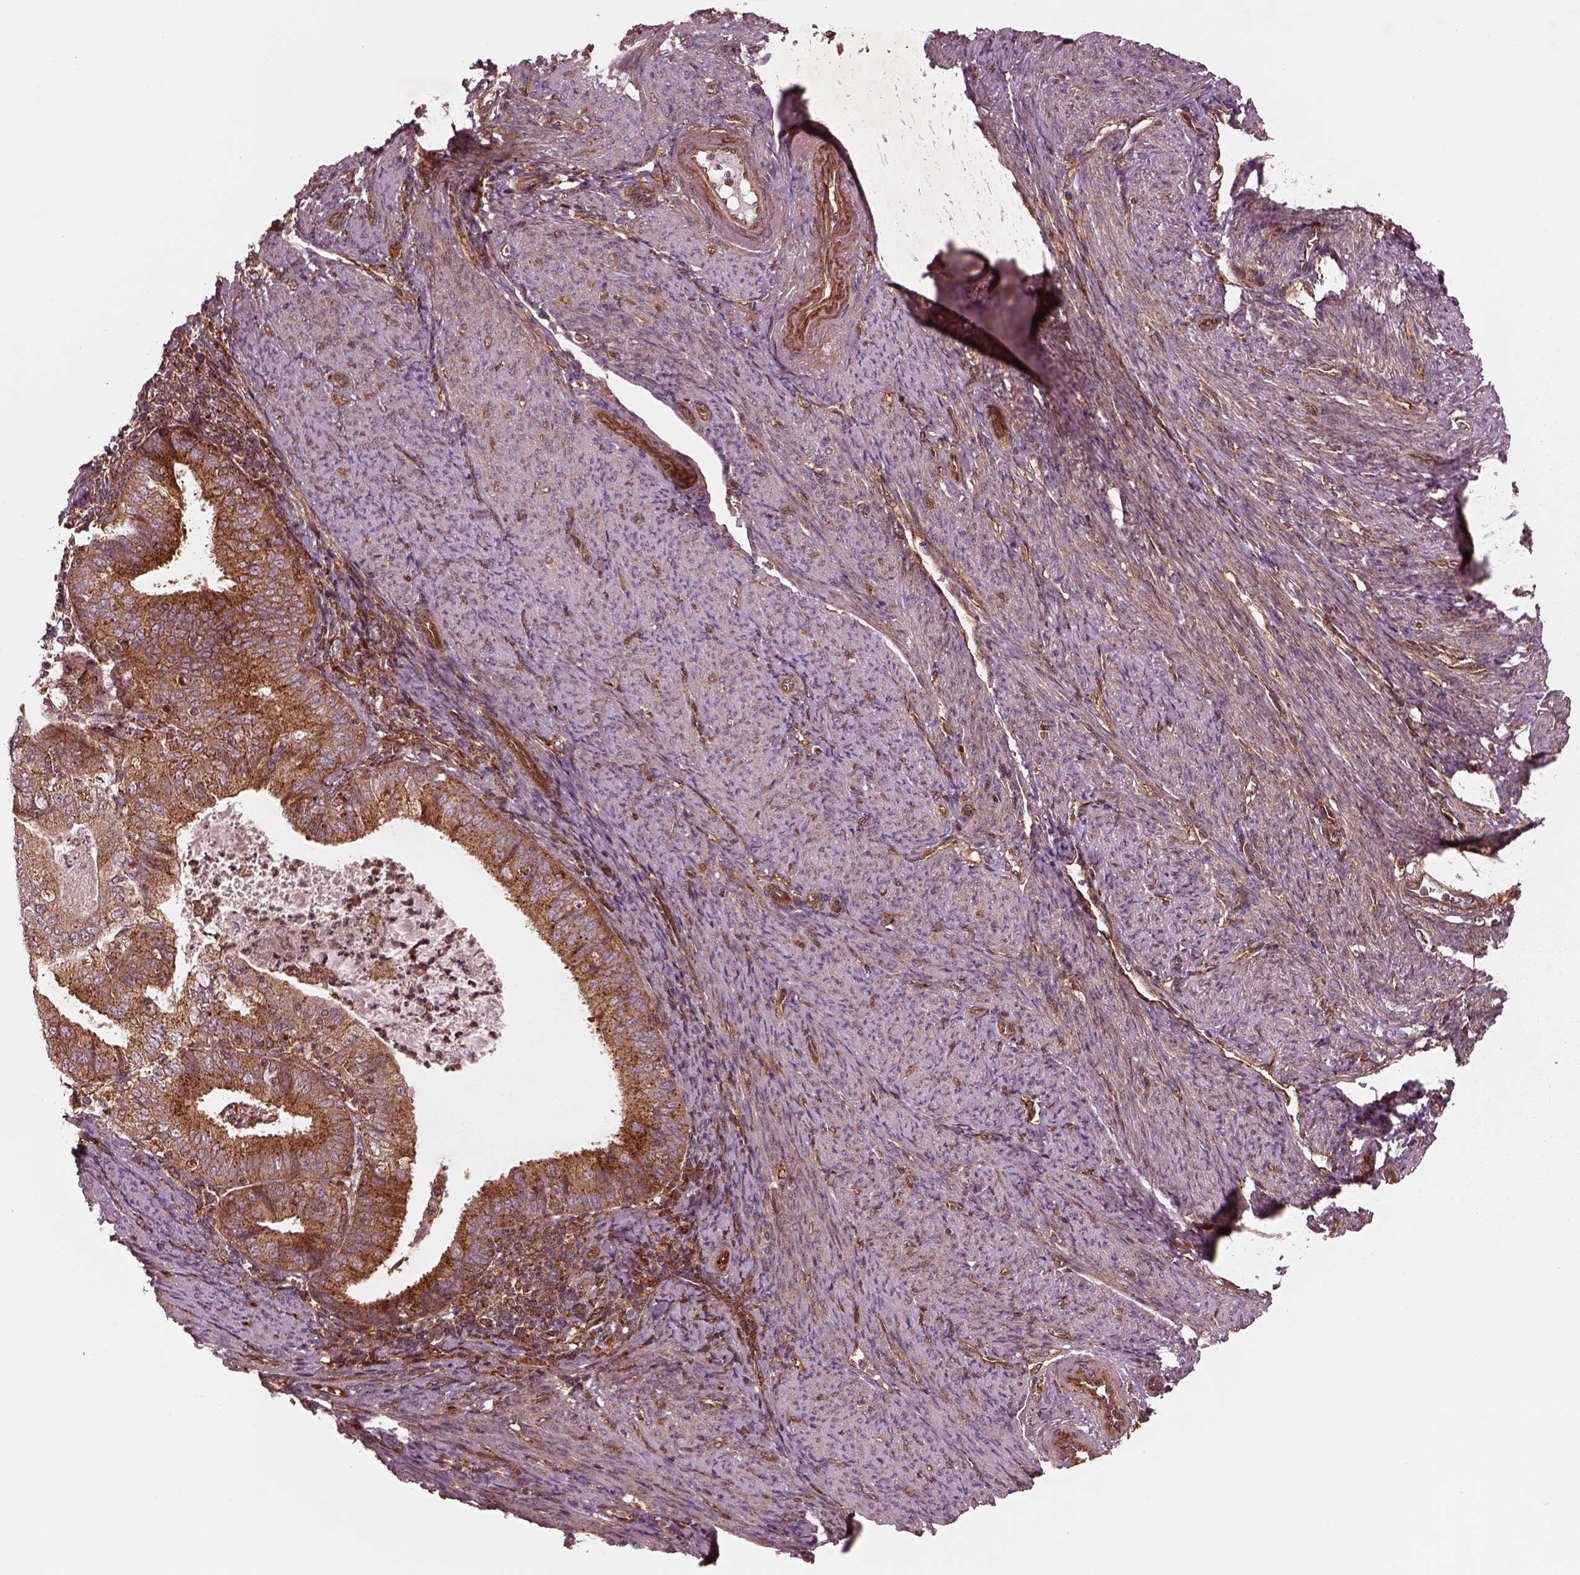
{"staining": {"intensity": "strong", "quantity": "25%-75%", "location": "cytoplasmic/membranous"}, "tissue": "endometrial cancer", "cell_type": "Tumor cells", "image_type": "cancer", "snomed": [{"axis": "morphology", "description": "Adenocarcinoma, NOS"}, {"axis": "topography", "description": "Endometrium"}], "caption": "A histopathology image of human adenocarcinoma (endometrial) stained for a protein exhibits strong cytoplasmic/membranous brown staining in tumor cells. (DAB (3,3'-diaminobenzidine) IHC with brightfield microscopy, high magnification).", "gene": "WASHC2A", "patient": {"sex": "female", "age": 57}}